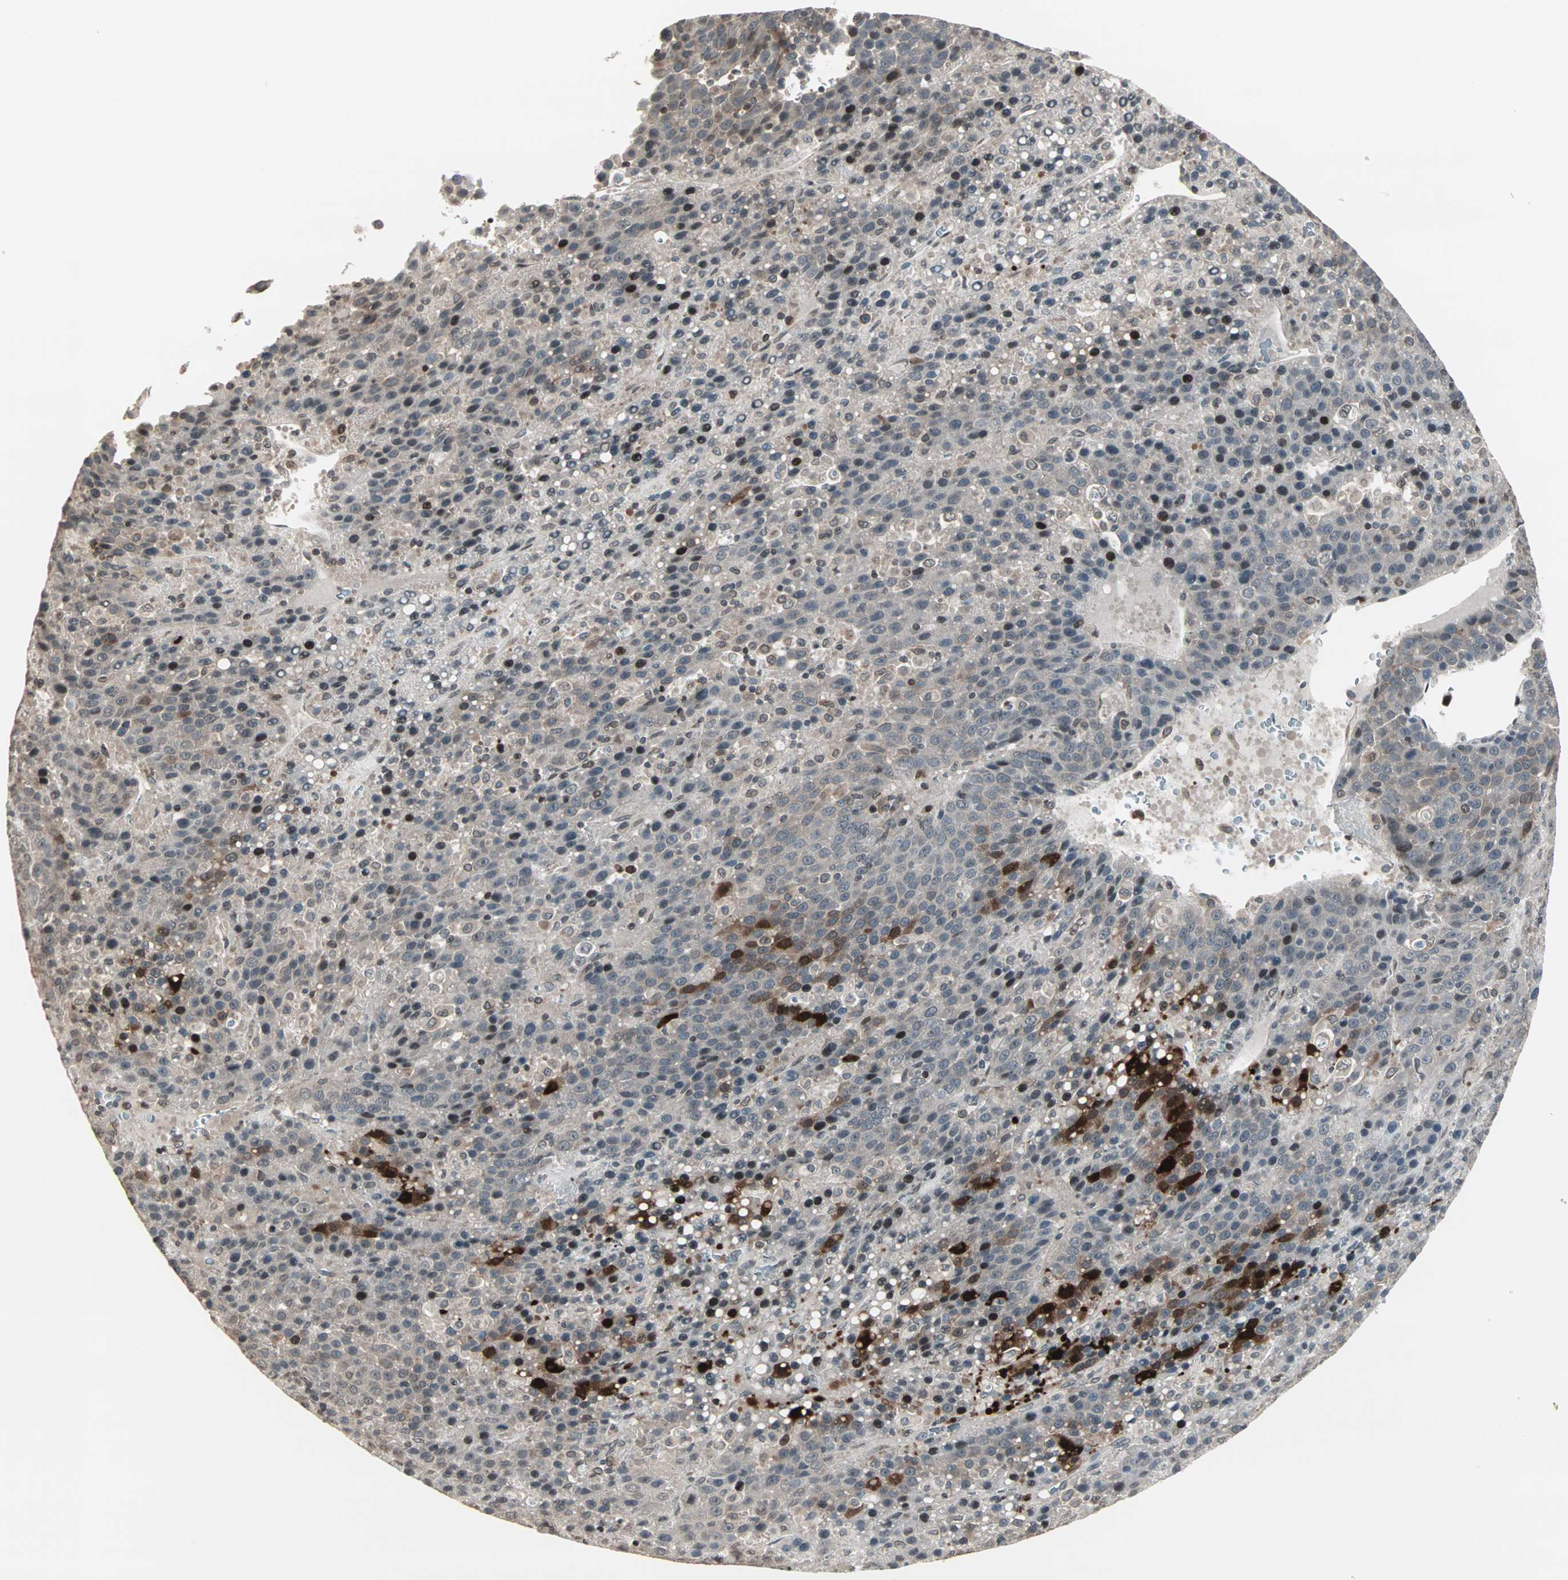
{"staining": {"intensity": "strong", "quantity": "<25%", "location": "cytoplasmic/membranous,nuclear"}, "tissue": "liver cancer", "cell_type": "Tumor cells", "image_type": "cancer", "snomed": [{"axis": "morphology", "description": "Carcinoma, Hepatocellular, NOS"}, {"axis": "topography", "description": "Liver"}], "caption": "About <25% of tumor cells in human liver hepatocellular carcinoma demonstrate strong cytoplasmic/membranous and nuclear protein staining as visualized by brown immunohistochemical staining.", "gene": "CBLC", "patient": {"sex": "female", "age": 53}}